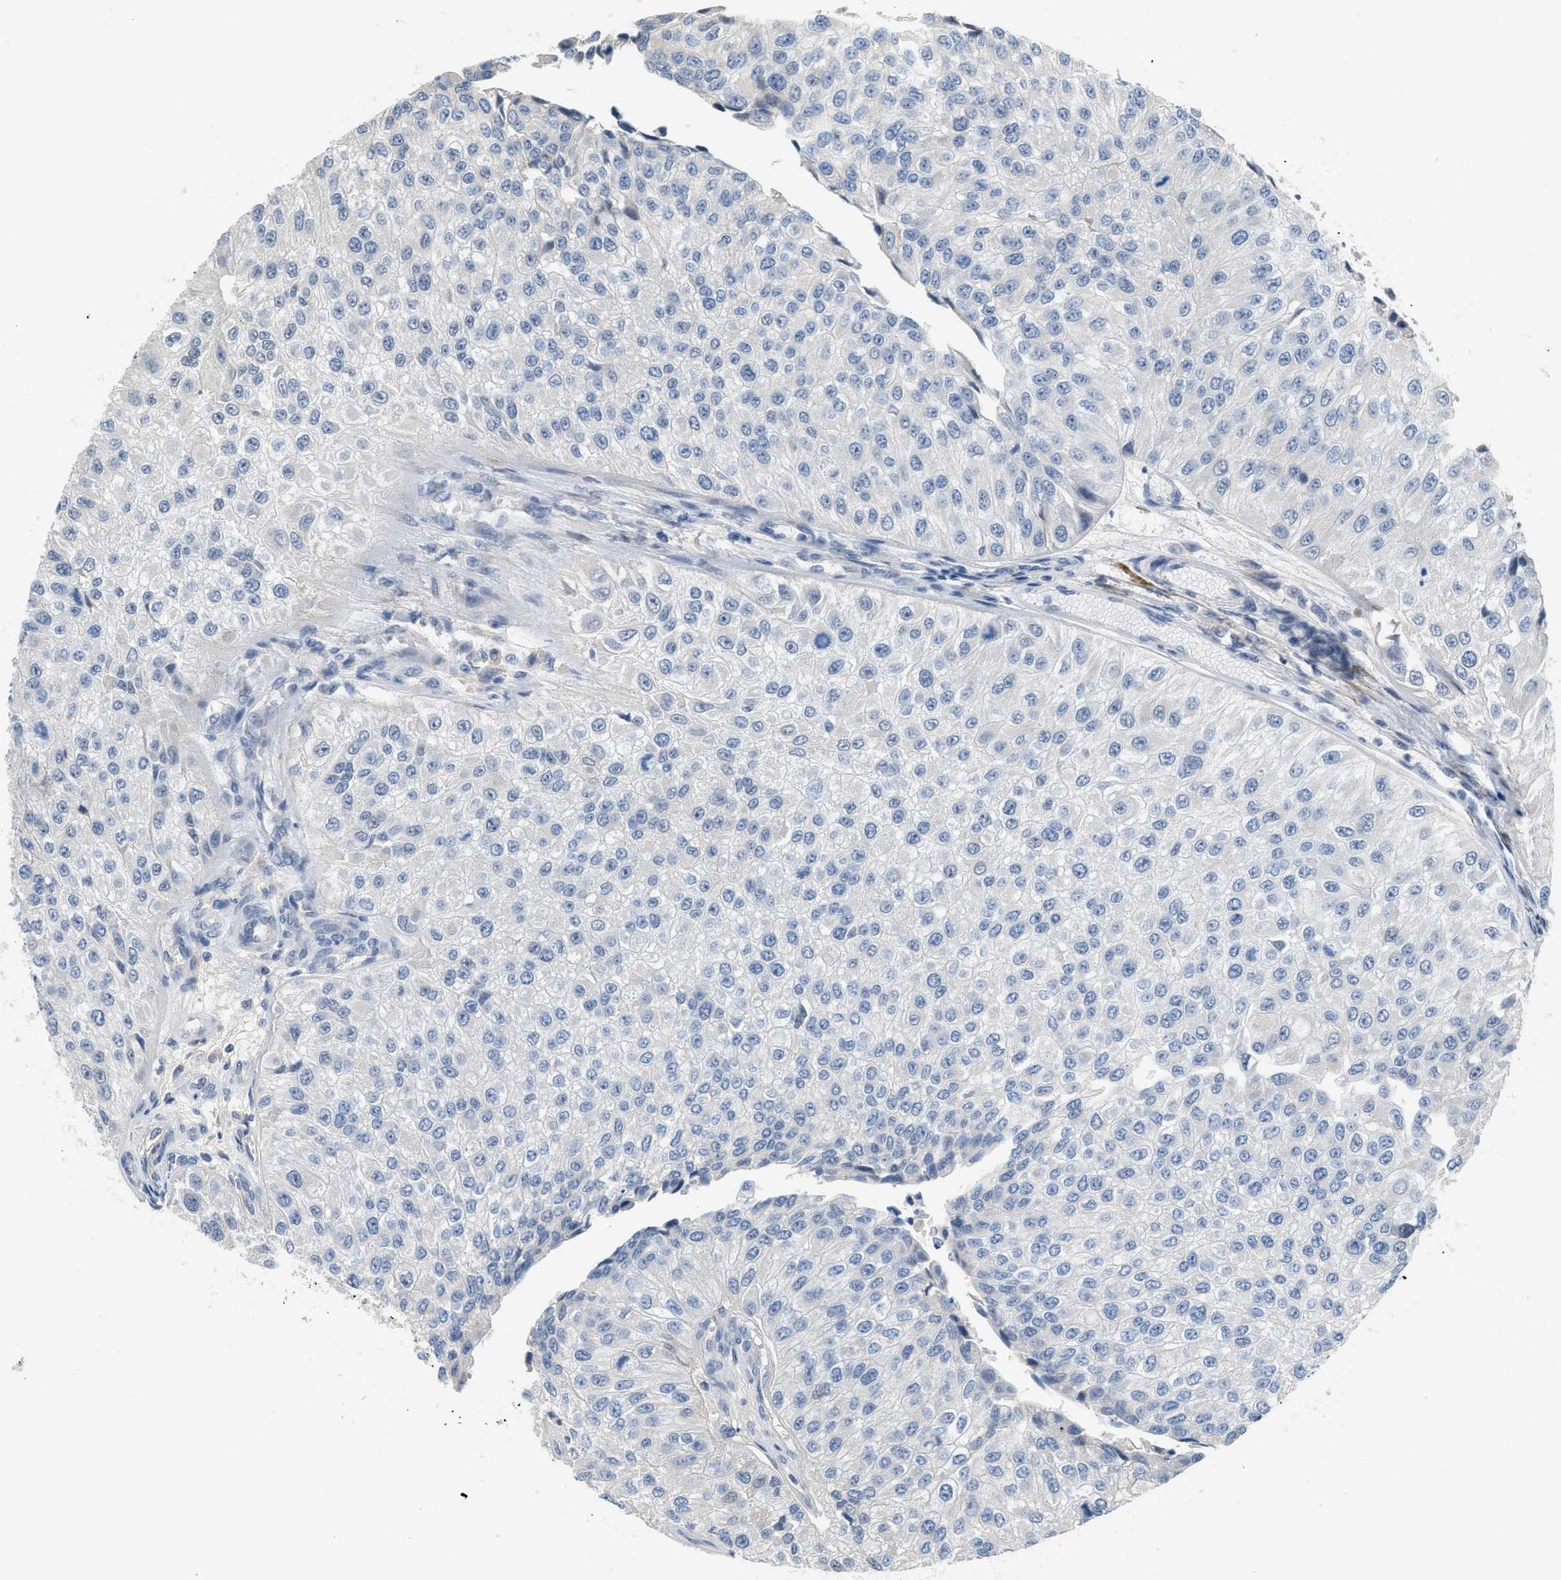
{"staining": {"intensity": "negative", "quantity": "none", "location": "none"}, "tissue": "urothelial cancer", "cell_type": "Tumor cells", "image_type": "cancer", "snomed": [{"axis": "morphology", "description": "Urothelial carcinoma, High grade"}, {"axis": "topography", "description": "Kidney"}, {"axis": "topography", "description": "Urinary bladder"}], "caption": "The histopathology image exhibits no staining of tumor cells in urothelial carcinoma (high-grade).", "gene": "TMEM154", "patient": {"sex": "male", "age": 77}}